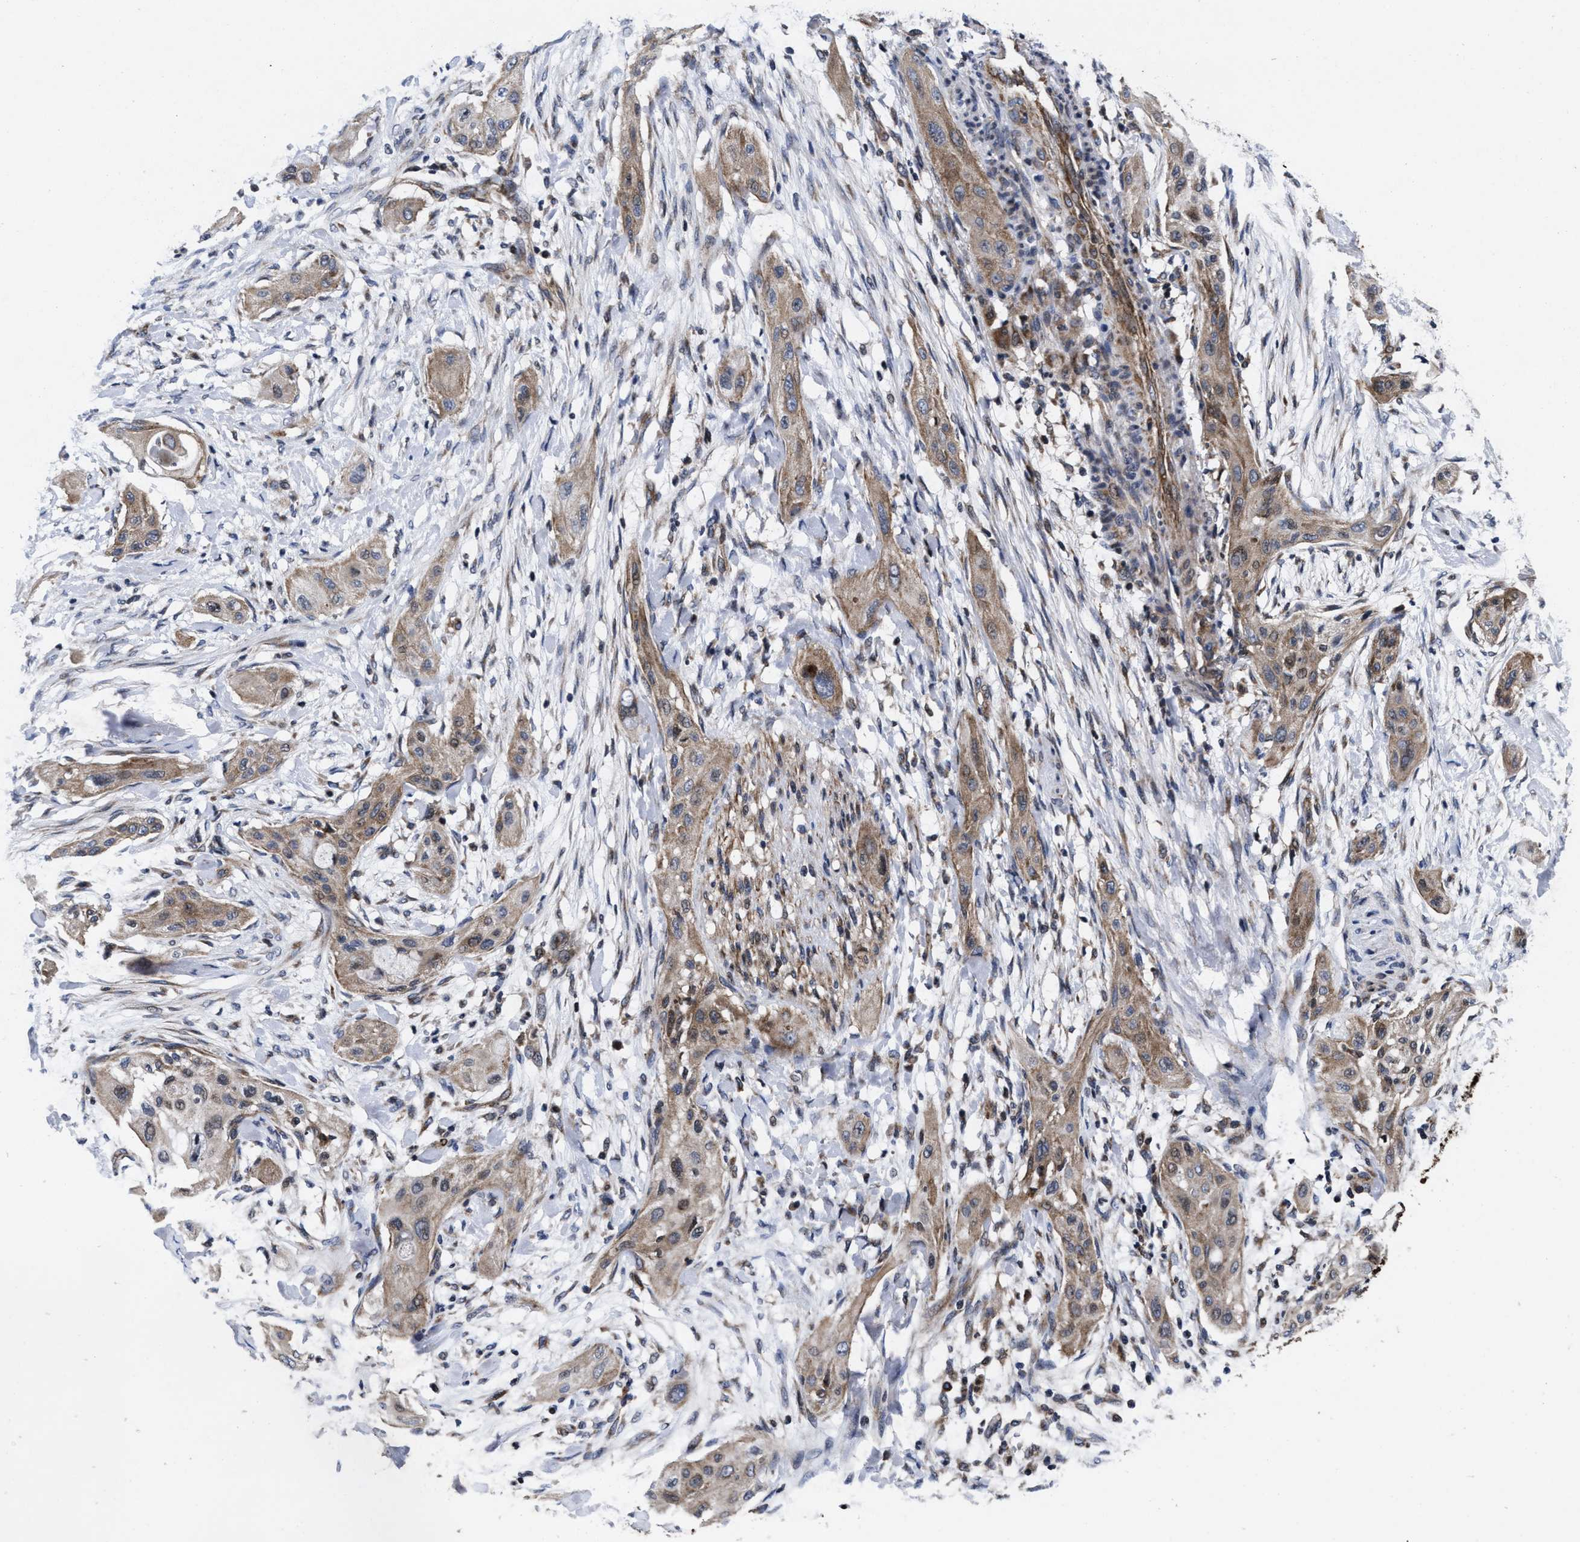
{"staining": {"intensity": "weak", "quantity": ">75%", "location": "cytoplasmic/membranous"}, "tissue": "lung cancer", "cell_type": "Tumor cells", "image_type": "cancer", "snomed": [{"axis": "morphology", "description": "Squamous cell carcinoma, NOS"}, {"axis": "topography", "description": "Lung"}], "caption": "Protein expression analysis of lung cancer reveals weak cytoplasmic/membranous staining in approximately >75% of tumor cells.", "gene": "MRPL50", "patient": {"sex": "female", "age": 47}}